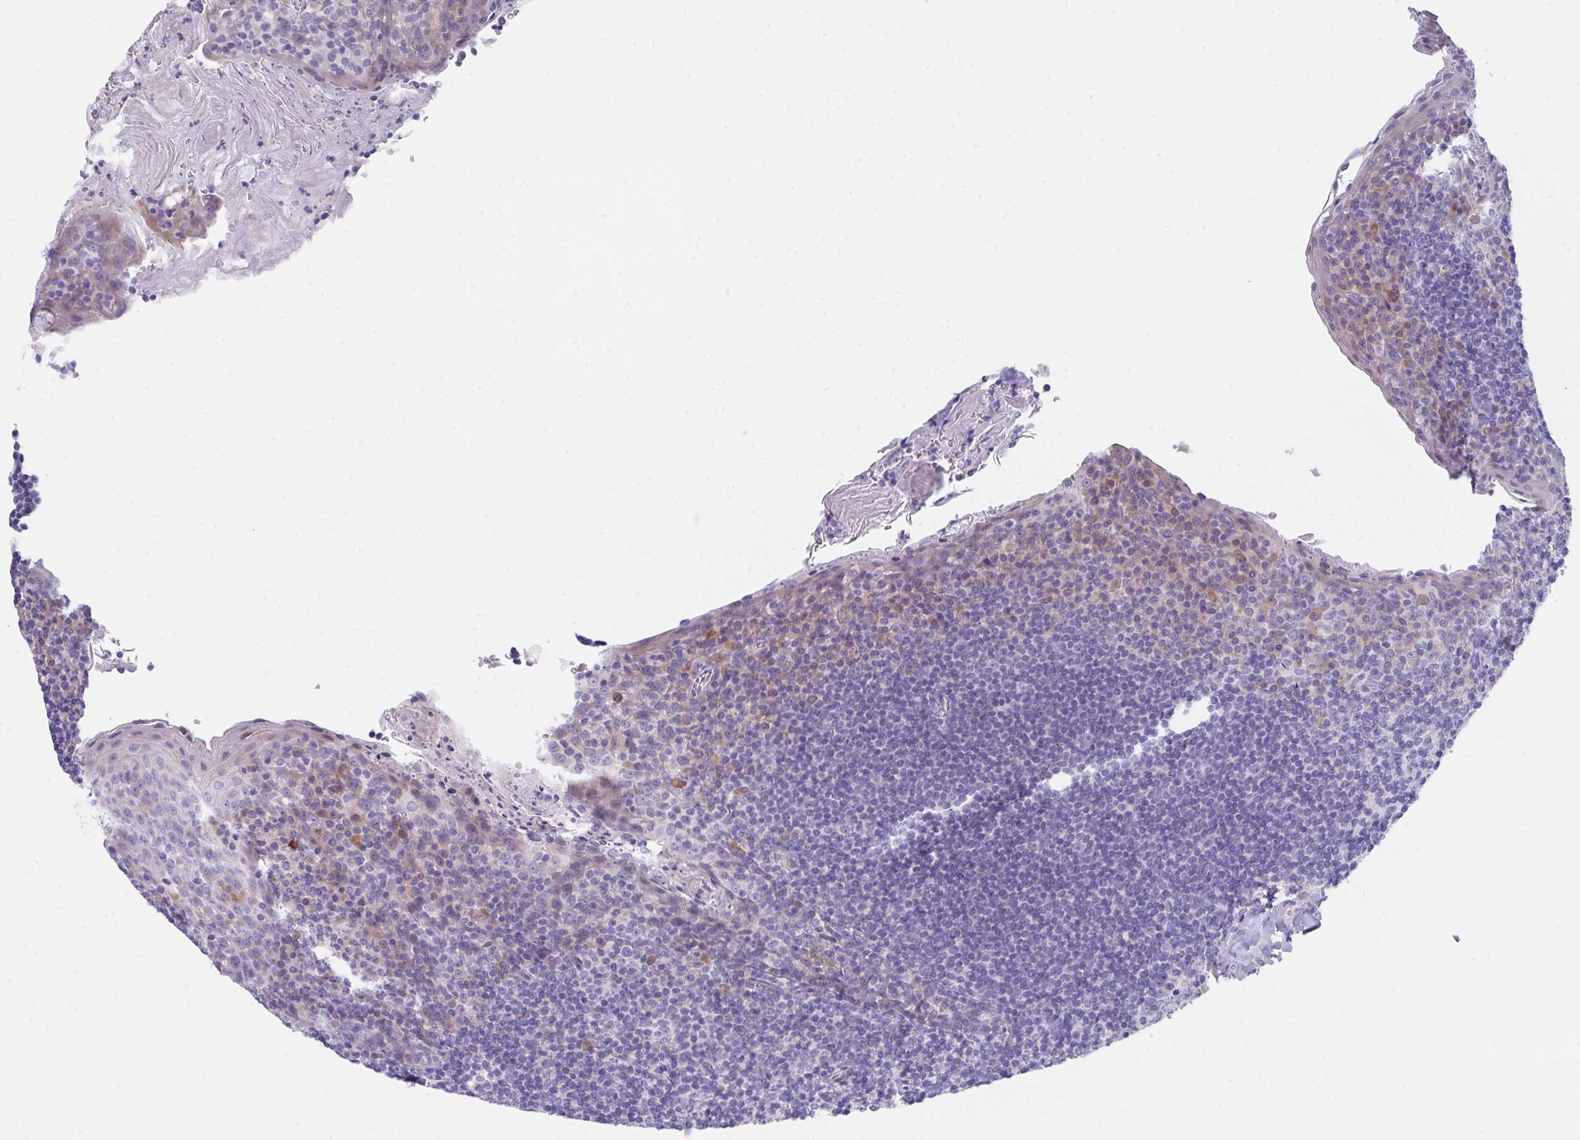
{"staining": {"intensity": "negative", "quantity": "none", "location": "none"}, "tissue": "tonsil", "cell_type": "Germinal center cells", "image_type": "normal", "snomed": [{"axis": "morphology", "description": "Normal tissue, NOS"}, {"axis": "topography", "description": "Tonsil"}], "caption": "Micrograph shows no significant protein positivity in germinal center cells of benign tonsil. Nuclei are stained in blue.", "gene": "FBXO47", "patient": {"sex": "male", "age": 27}}